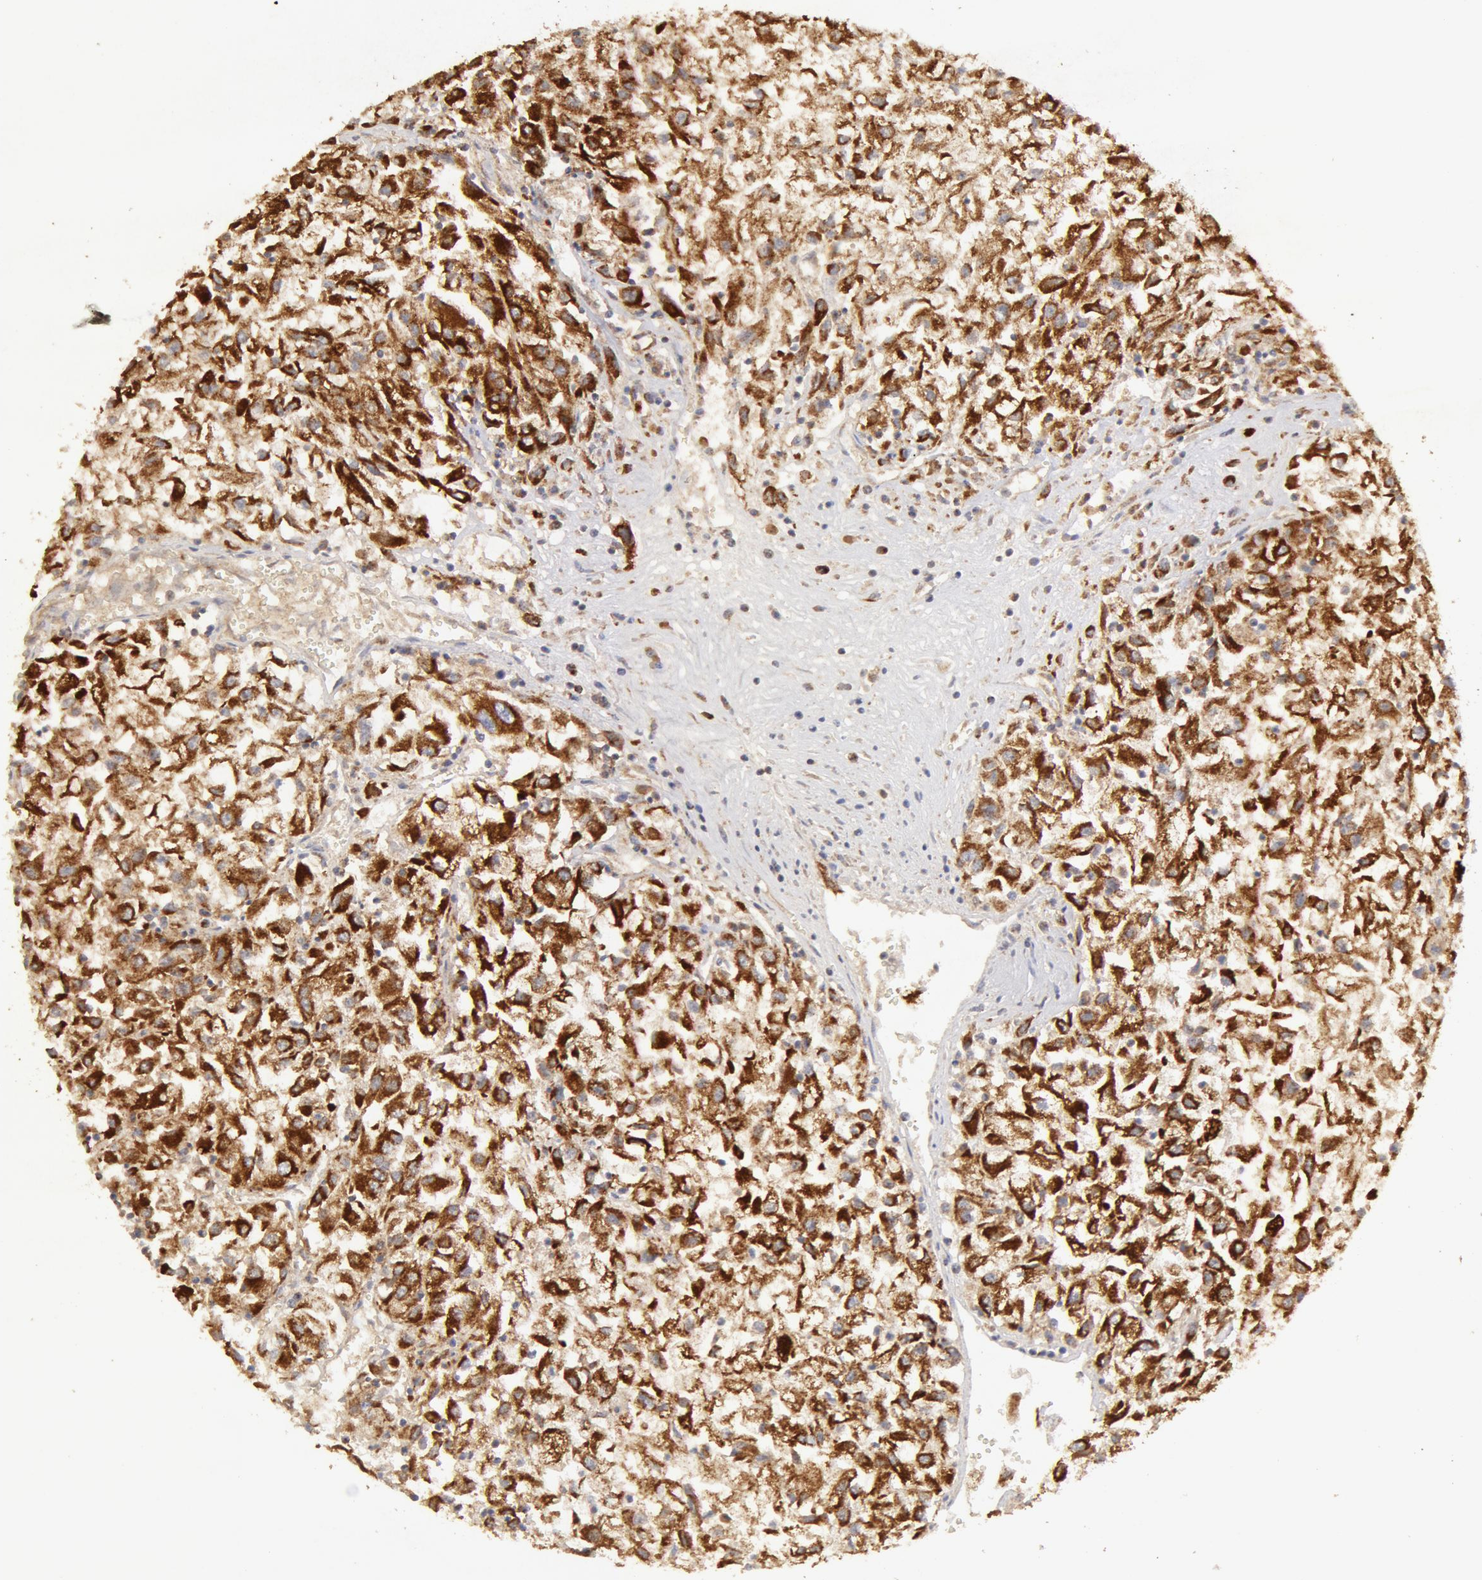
{"staining": {"intensity": "moderate", "quantity": ">75%", "location": "cytoplasmic/membranous"}, "tissue": "renal cancer", "cell_type": "Tumor cells", "image_type": "cancer", "snomed": [{"axis": "morphology", "description": "Adenocarcinoma, NOS"}, {"axis": "topography", "description": "Kidney"}], "caption": "This is an image of IHC staining of renal adenocarcinoma, which shows moderate staining in the cytoplasmic/membranous of tumor cells.", "gene": "ADPRH", "patient": {"sex": "male", "age": 59}}